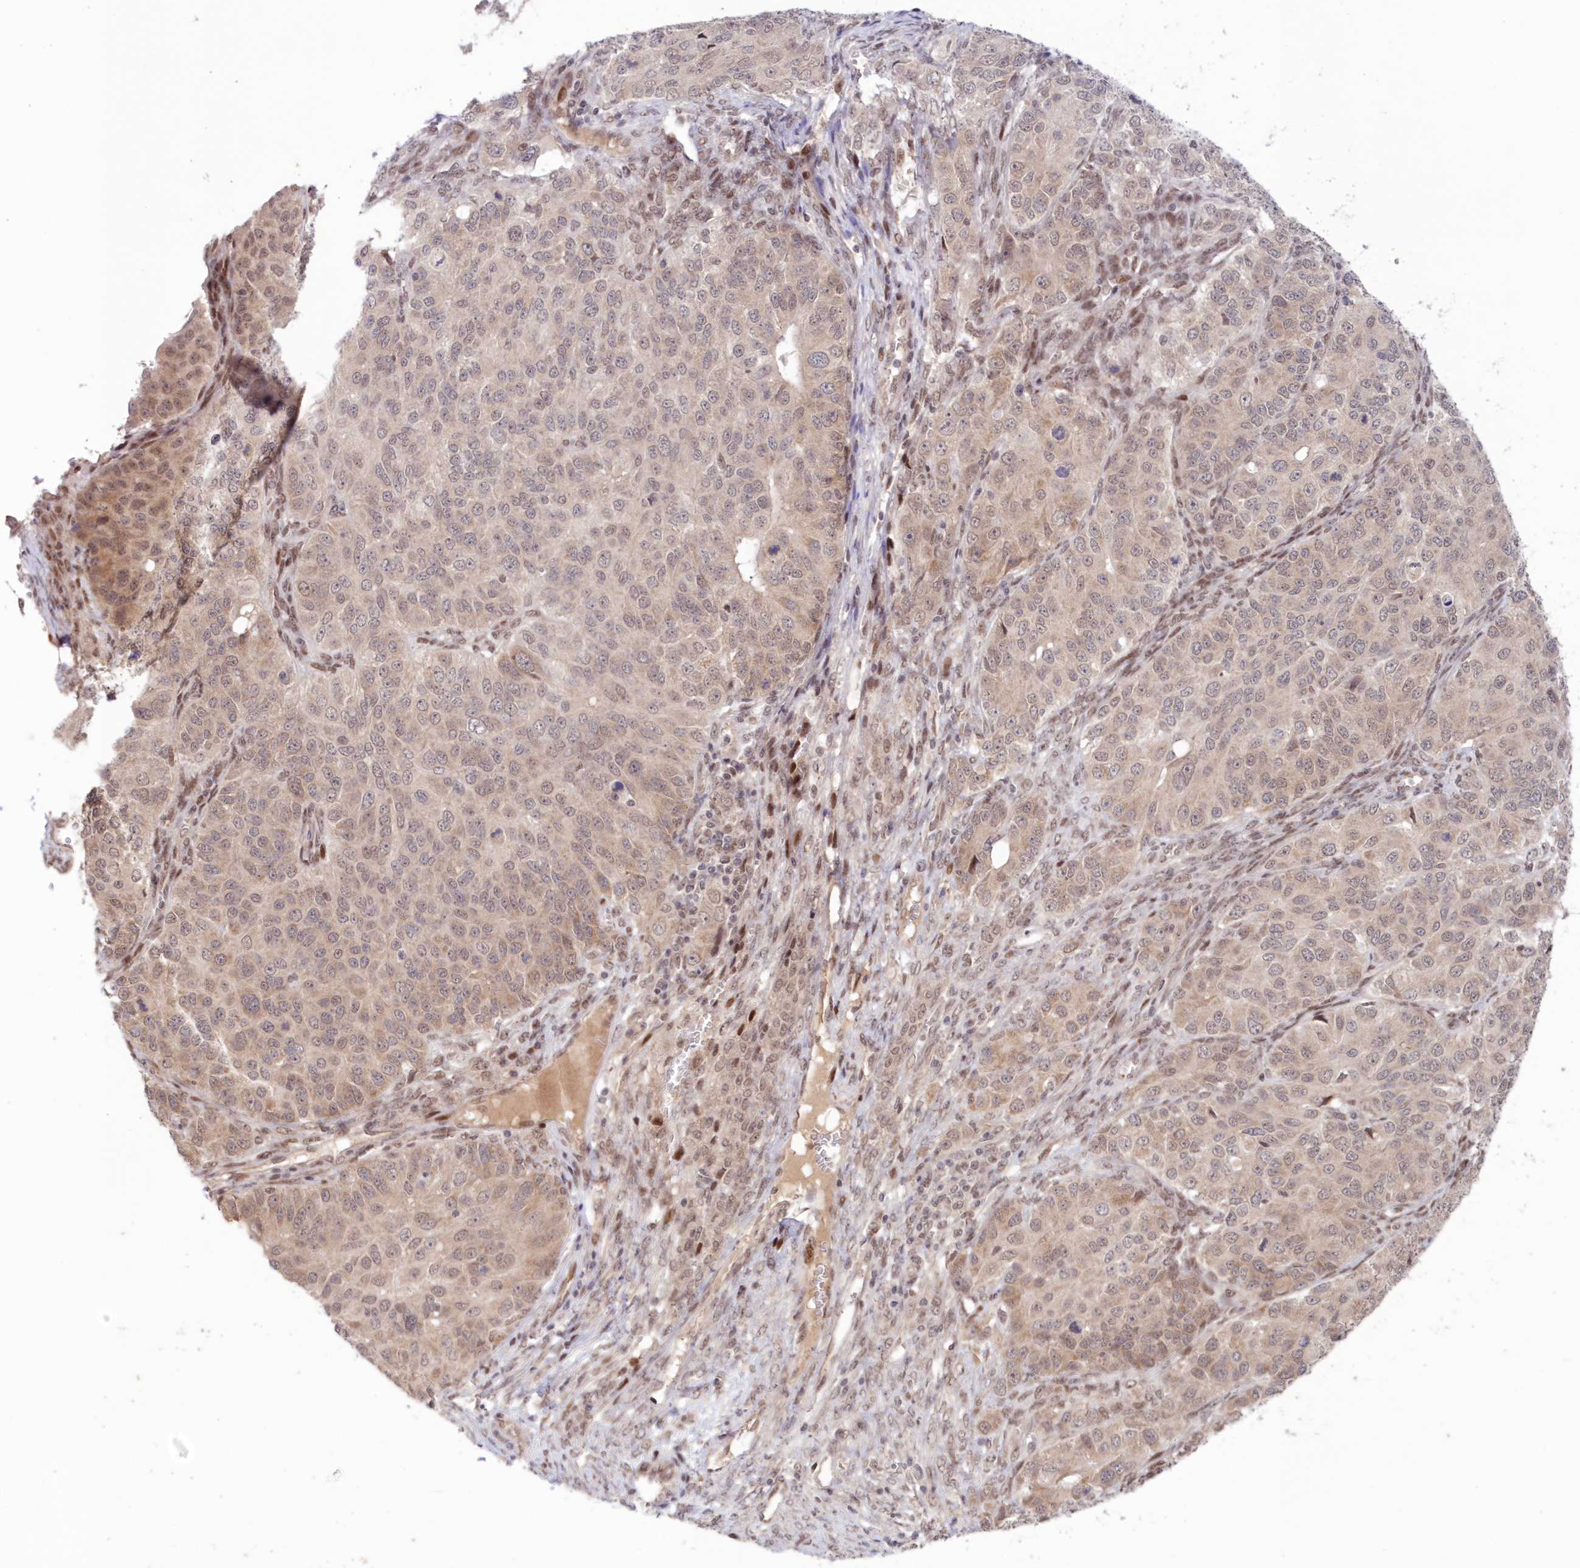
{"staining": {"intensity": "weak", "quantity": "25%-75%", "location": "cytoplasmic/membranous"}, "tissue": "ovarian cancer", "cell_type": "Tumor cells", "image_type": "cancer", "snomed": [{"axis": "morphology", "description": "Carcinoma, endometroid"}, {"axis": "topography", "description": "Ovary"}], "caption": "DAB immunohistochemical staining of ovarian cancer (endometroid carcinoma) displays weak cytoplasmic/membranous protein staining in approximately 25%-75% of tumor cells.", "gene": "NOA1", "patient": {"sex": "female", "age": 51}}